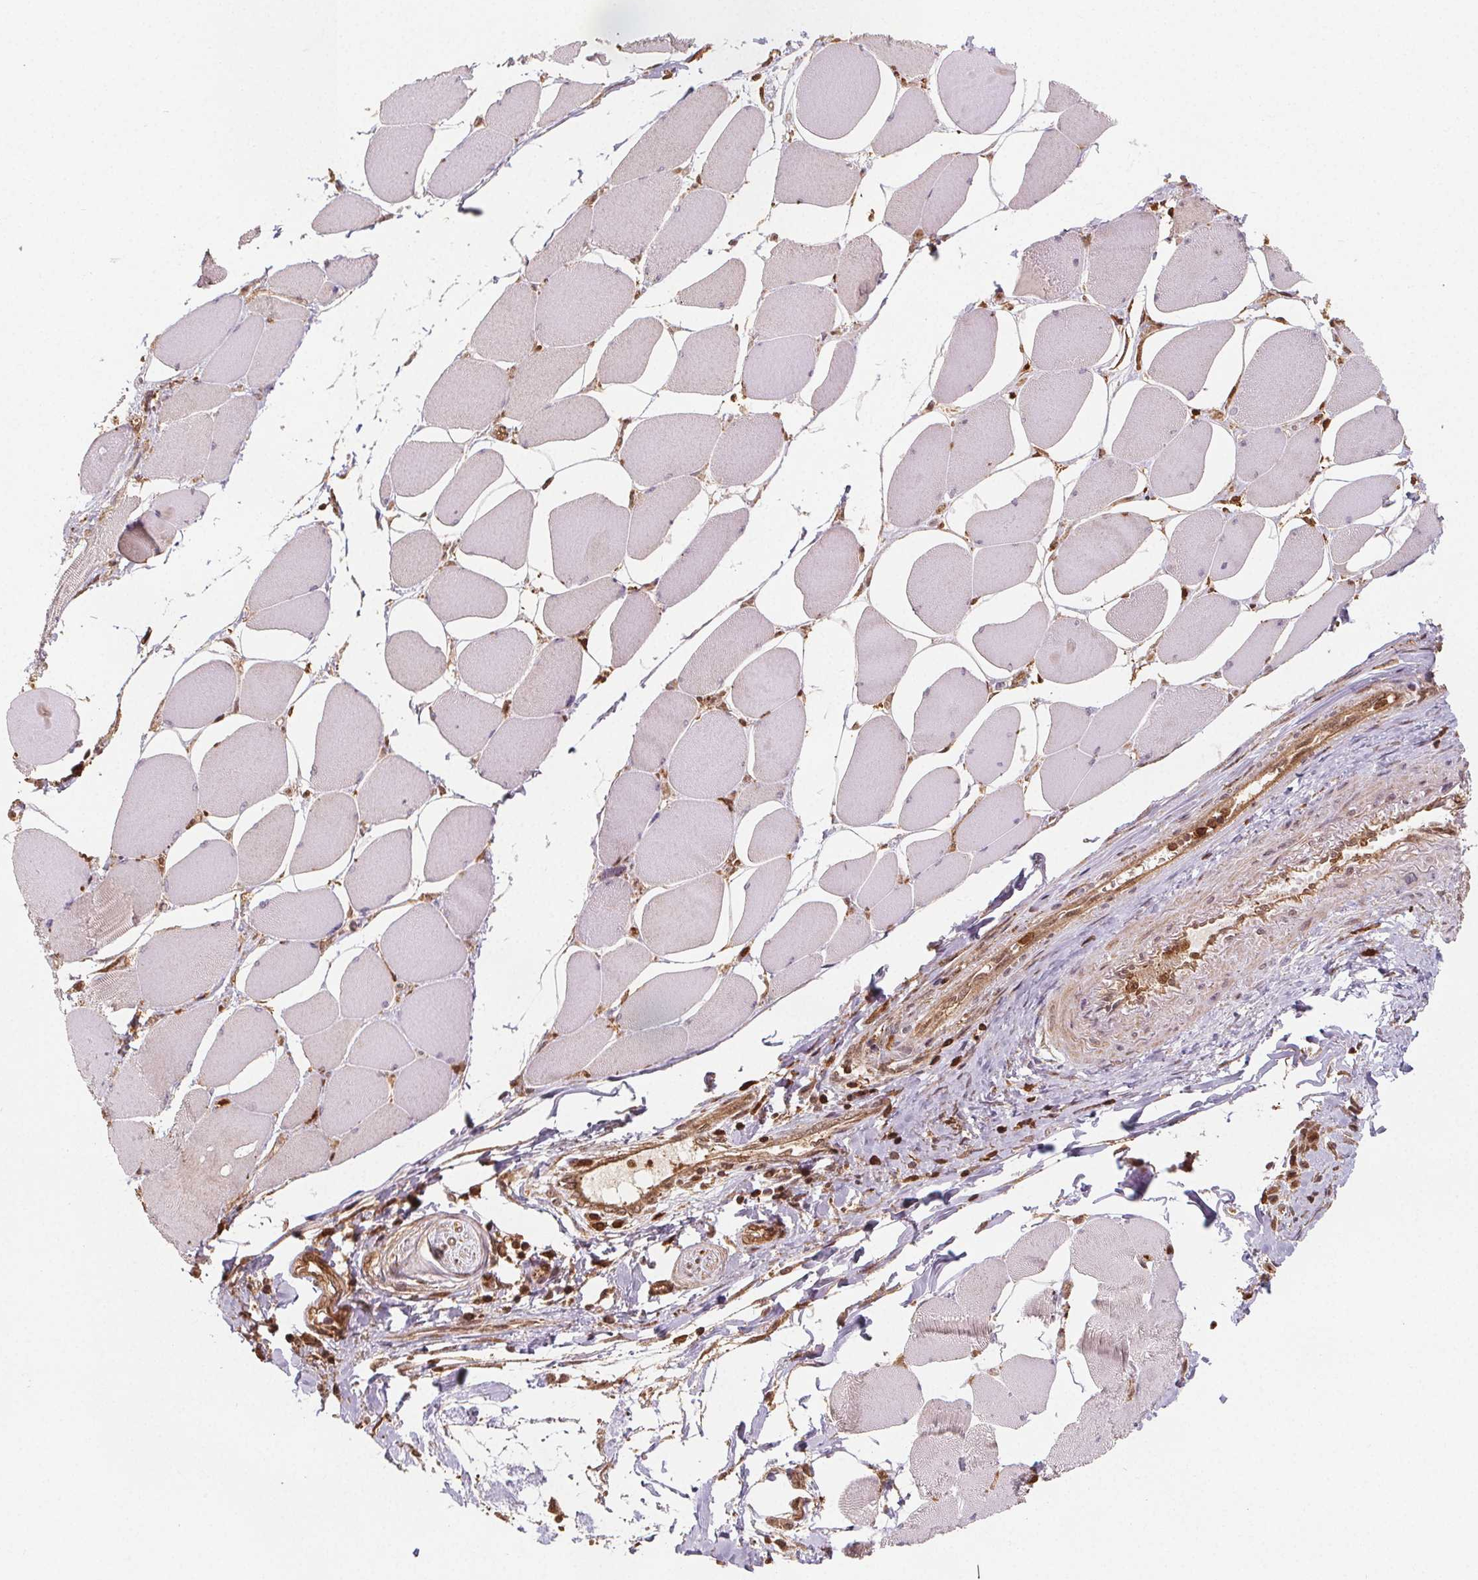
{"staining": {"intensity": "moderate", "quantity": "<25%", "location": "nuclear"}, "tissue": "skeletal muscle", "cell_type": "Myocytes", "image_type": "normal", "snomed": [{"axis": "morphology", "description": "Normal tissue, NOS"}, {"axis": "topography", "description": "Skeletal muscle"}], "caption": "High-magnification brightfield microscopy of normal skeletal muscle stained with DAB (brown) and counterstained with hematoxylin (blue). myocytes exhibit moderate nuclear positivity is present in approximately<25% of cells.", "gene": "ENO1", "patient": {"sex": "female", "age": 75}}